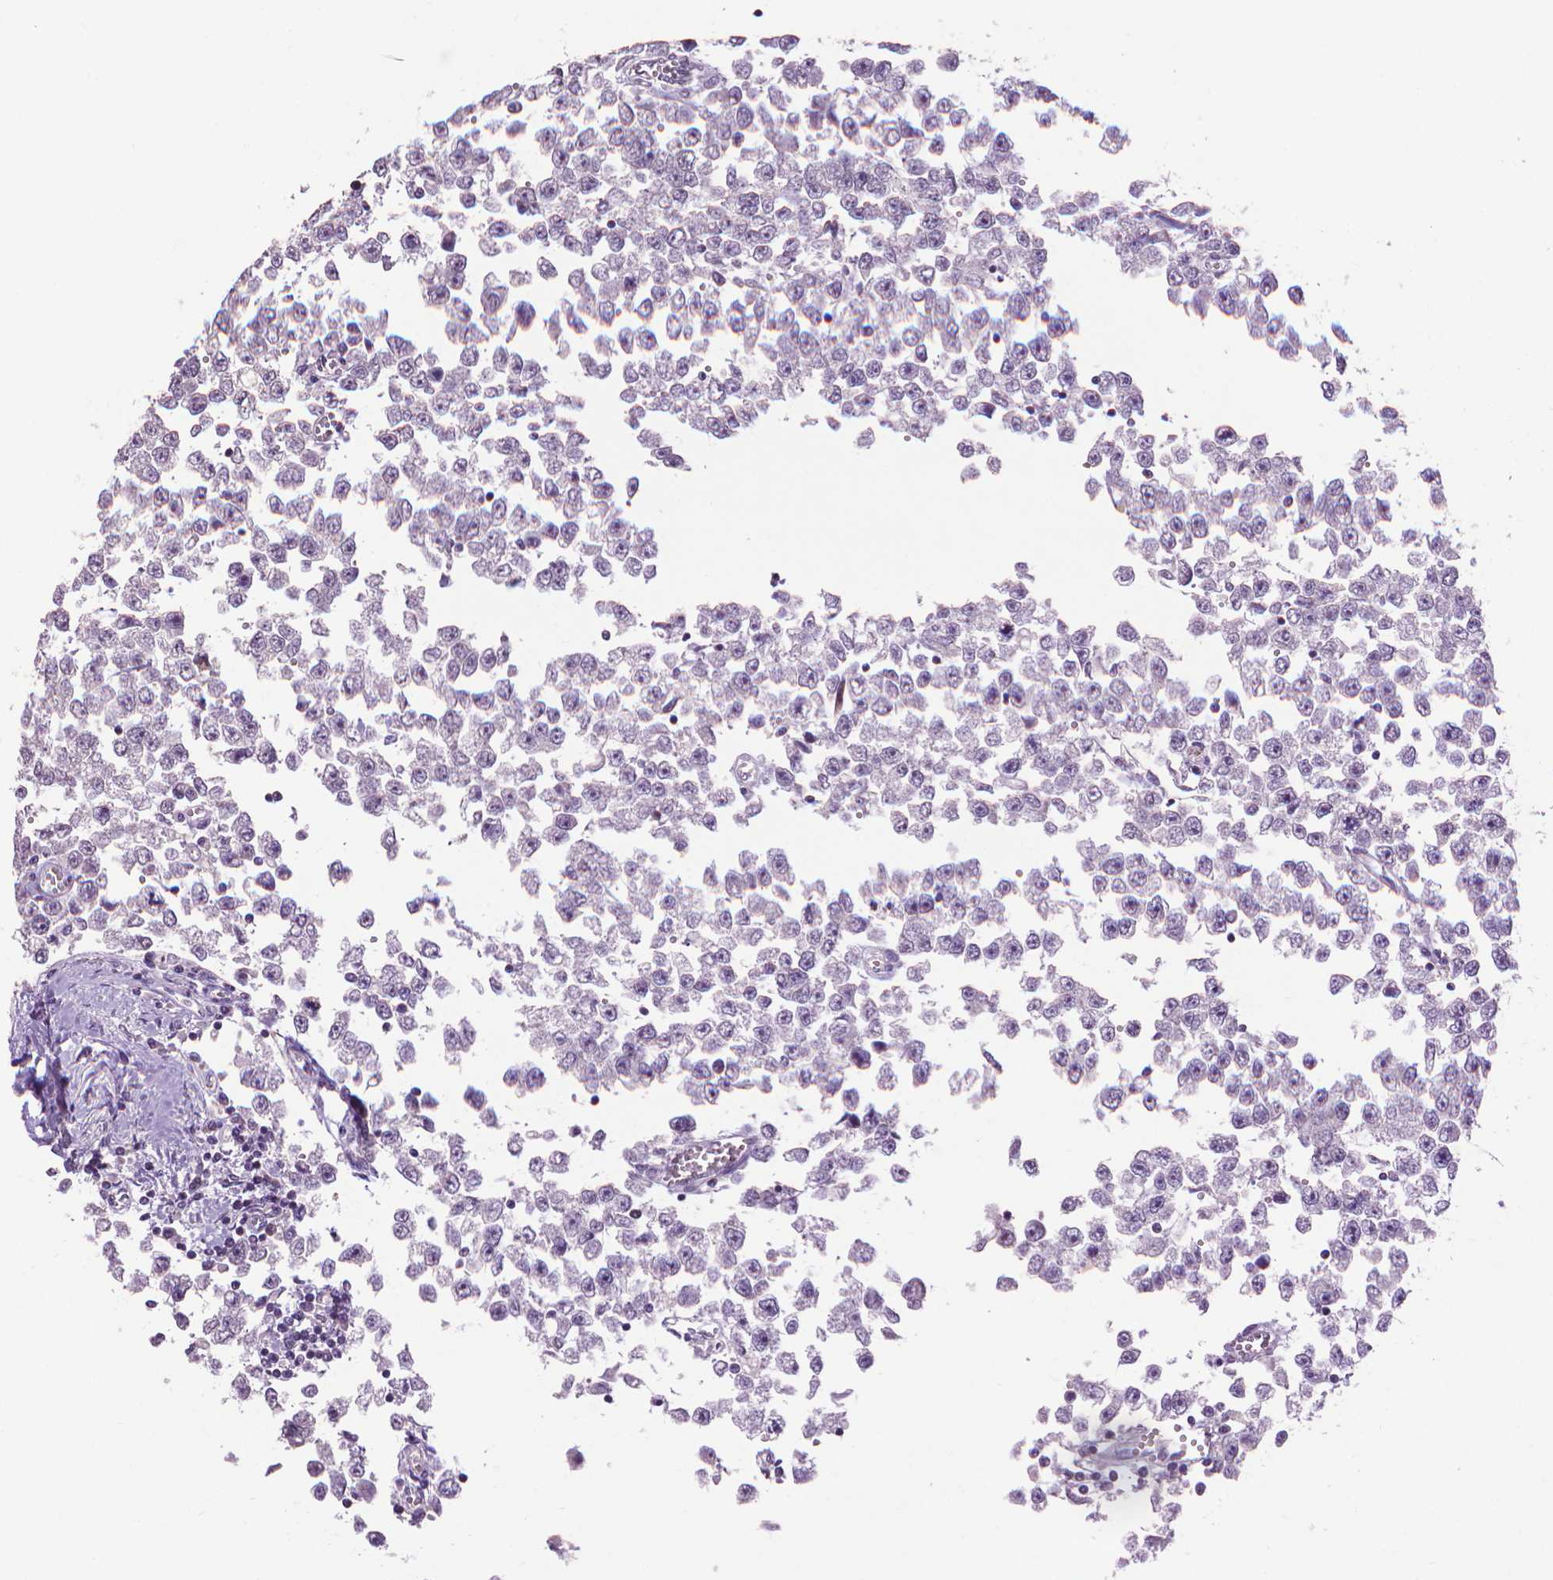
{"staining": {"intensity": "negative", "quantity": "none", "location": "none"}, "tissue": "testis cancer", "cell_type": "Tumor cells", "image_type": "cancer", "snomed": [{"axis": "morphology", "description": "Seminoma, NOS"}, {"axis": "topography", "description": "Testis"}], "caption": "DAB (3,3'-diaminobenzidine) immunohistochemical staining of testis cancer (seminoma) demonstrates no significant staining in tumor cells.", "gene": "CDKN2D", "patient": {"sex": "male", "age": 34}}